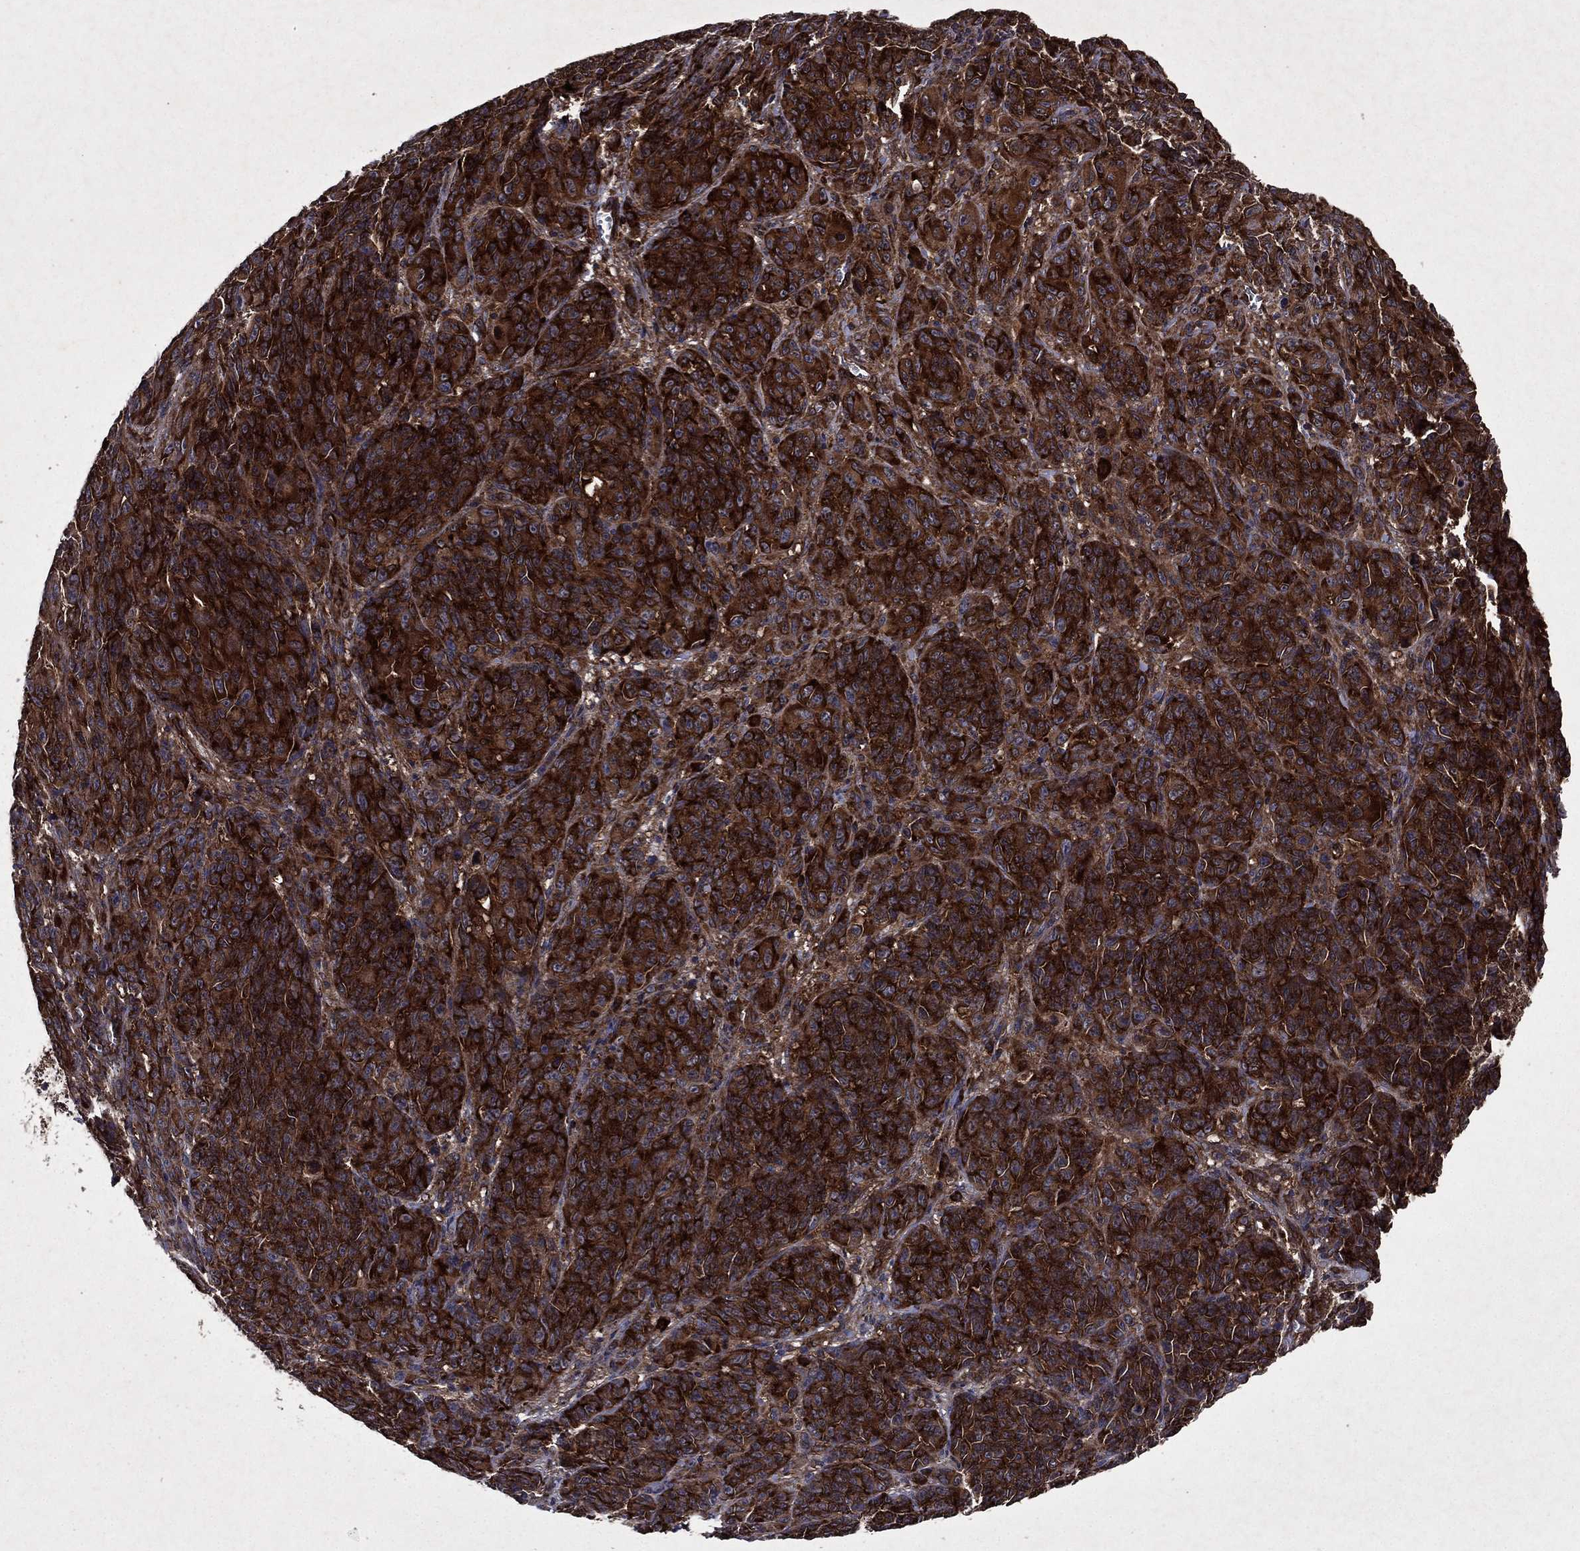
{"staining": {"intensity": "strong", "quantity": ">75%", "location": "cytoplasmic/membranous"}, "tissue": "melanoma", "cell_type": "Tumor cells", "image_type": "cancer", "snomed": [{"axis": "morphology", "description": "Malignant melanoma, NOS"}, {"axis": "topography", "description": "Vulva, labia, clitoris and Bartholin´s gland, NO"}], "caption": "A photomicrograph of human melanoma stained for a protein demonstrates strong cytoplasmic/membranous brown staining in tumor cells.", "gene": "EIF2B4", "patient": {"sex": "female", "age": 75}}